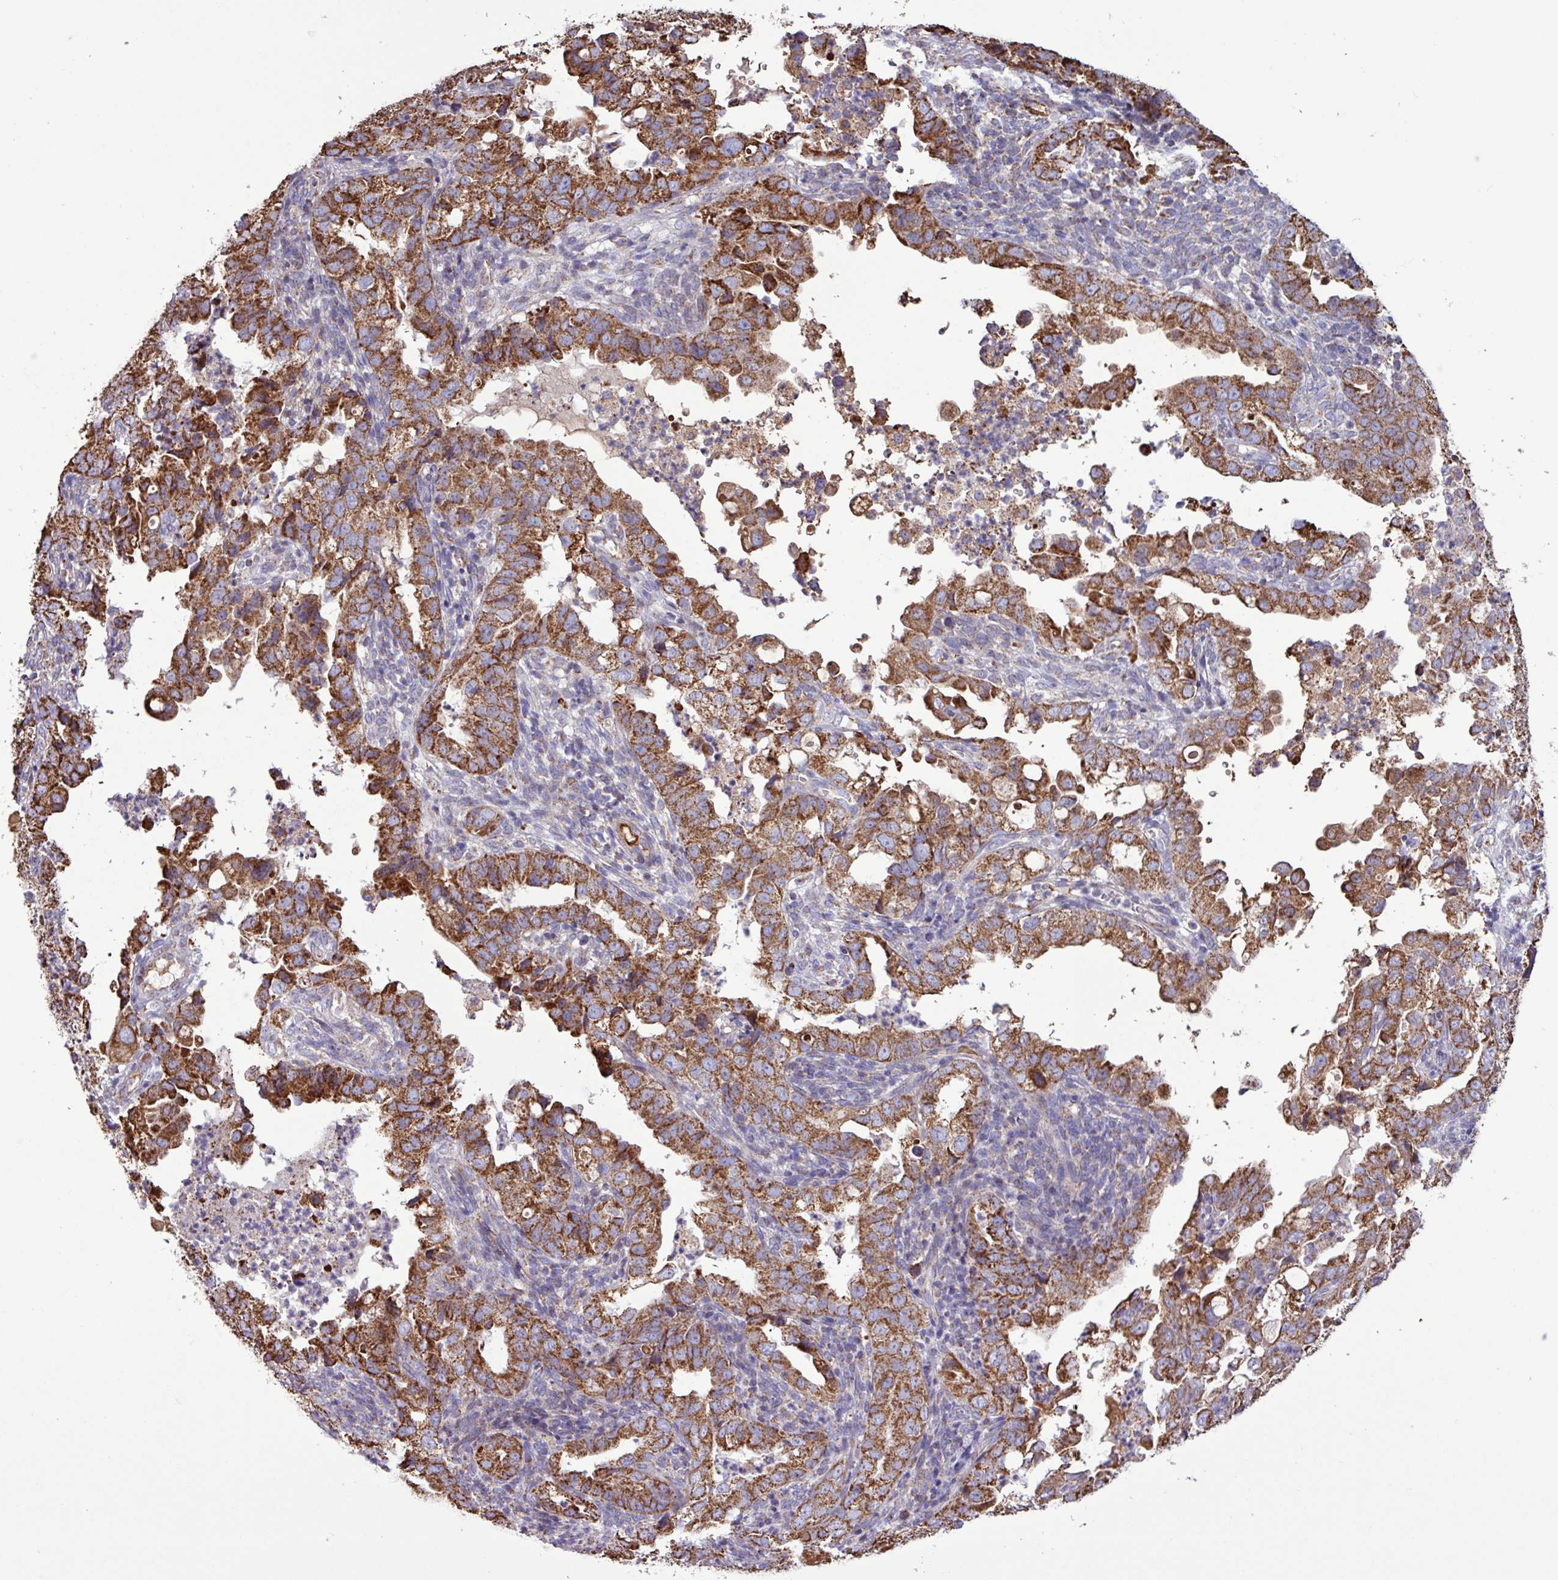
{"staining": {"intensity": "moderate", "quantity": ">75%", "location": "cytoplasmic/membranous"}, "tissue": "endometrial cancer", "cell_type": "Tumor cells", "image_type": "cancer", "snomed": [{"axis": "morphology", "description": "Adenocarcinoma, NOS"}, {"axis": "topography", "description": "Endometrium"}], "caption": "Protein positivity by immunohistochemistry demonstrates moderate cytoplasmic/membranous positivity in approximately >75% of tumor cells in endometrial cancer.", "gene": "RTL3", "patient": {"sex": "female", "age": 57}}